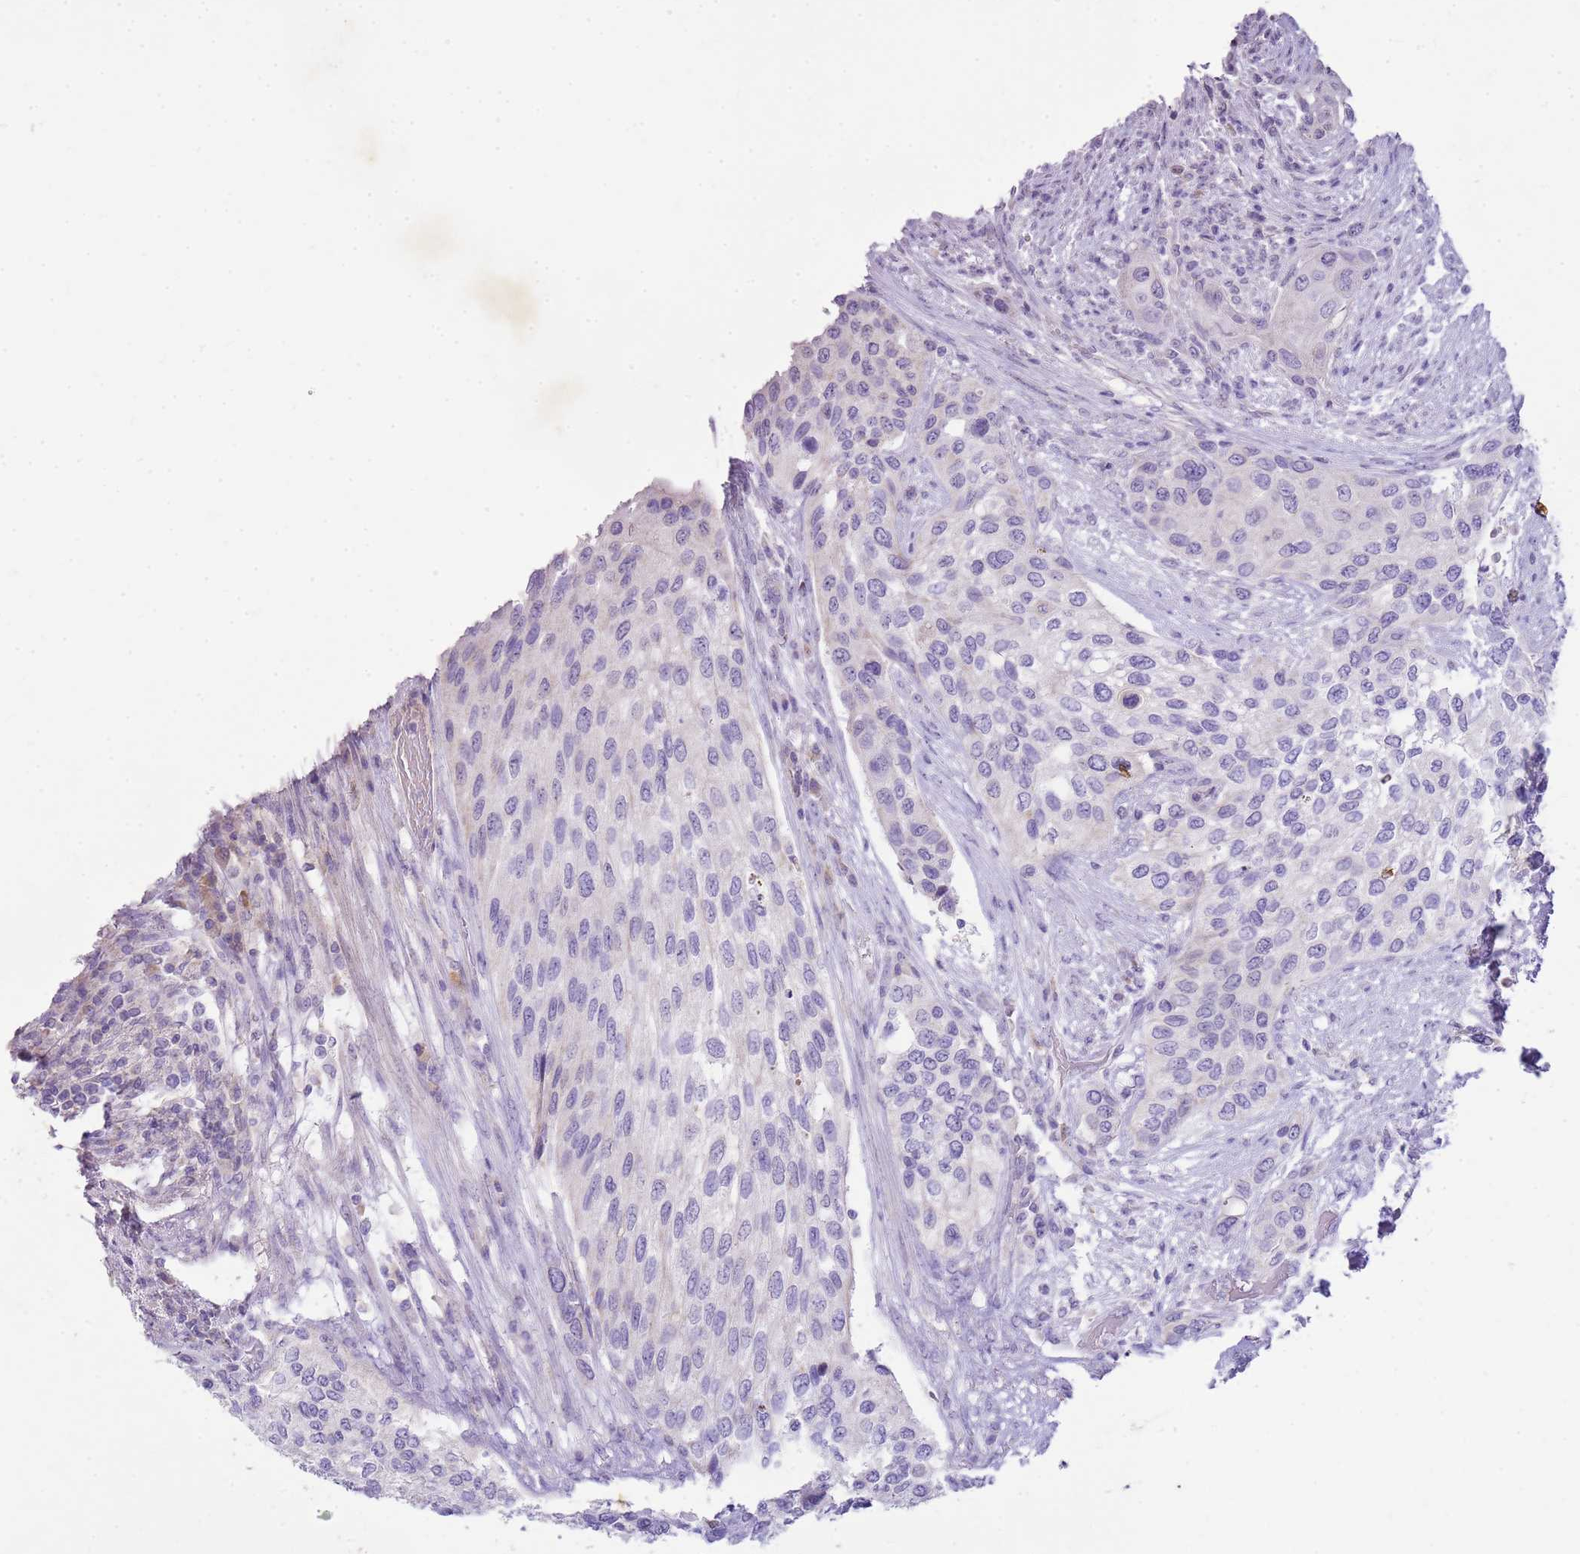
{"staining": {"intensity": "negative", "quantity": "none", "location": "none"}, "tissue": "urothelial cancer", "cell_type": "Tumor cells", "image_type": "cancer", "snomed": [{"axis": "morphology", "description": "Normal tissue, NOS"}, {"axis": "morphology", "description": "Urothelial carcinoma, High grade"}, {"axis": "topography", "description": "Vascular tissue"}, {"axis": "topography", "description": "Urinary bladder"}], "caption": "High power microscopy image of an immunohistochemistry histopathology image of urothelial carcinoma (high-grade), revealing no significant expression in tumor cells.", "gene": "FABP2", "patient": {"sex": "female", "age": 56}}